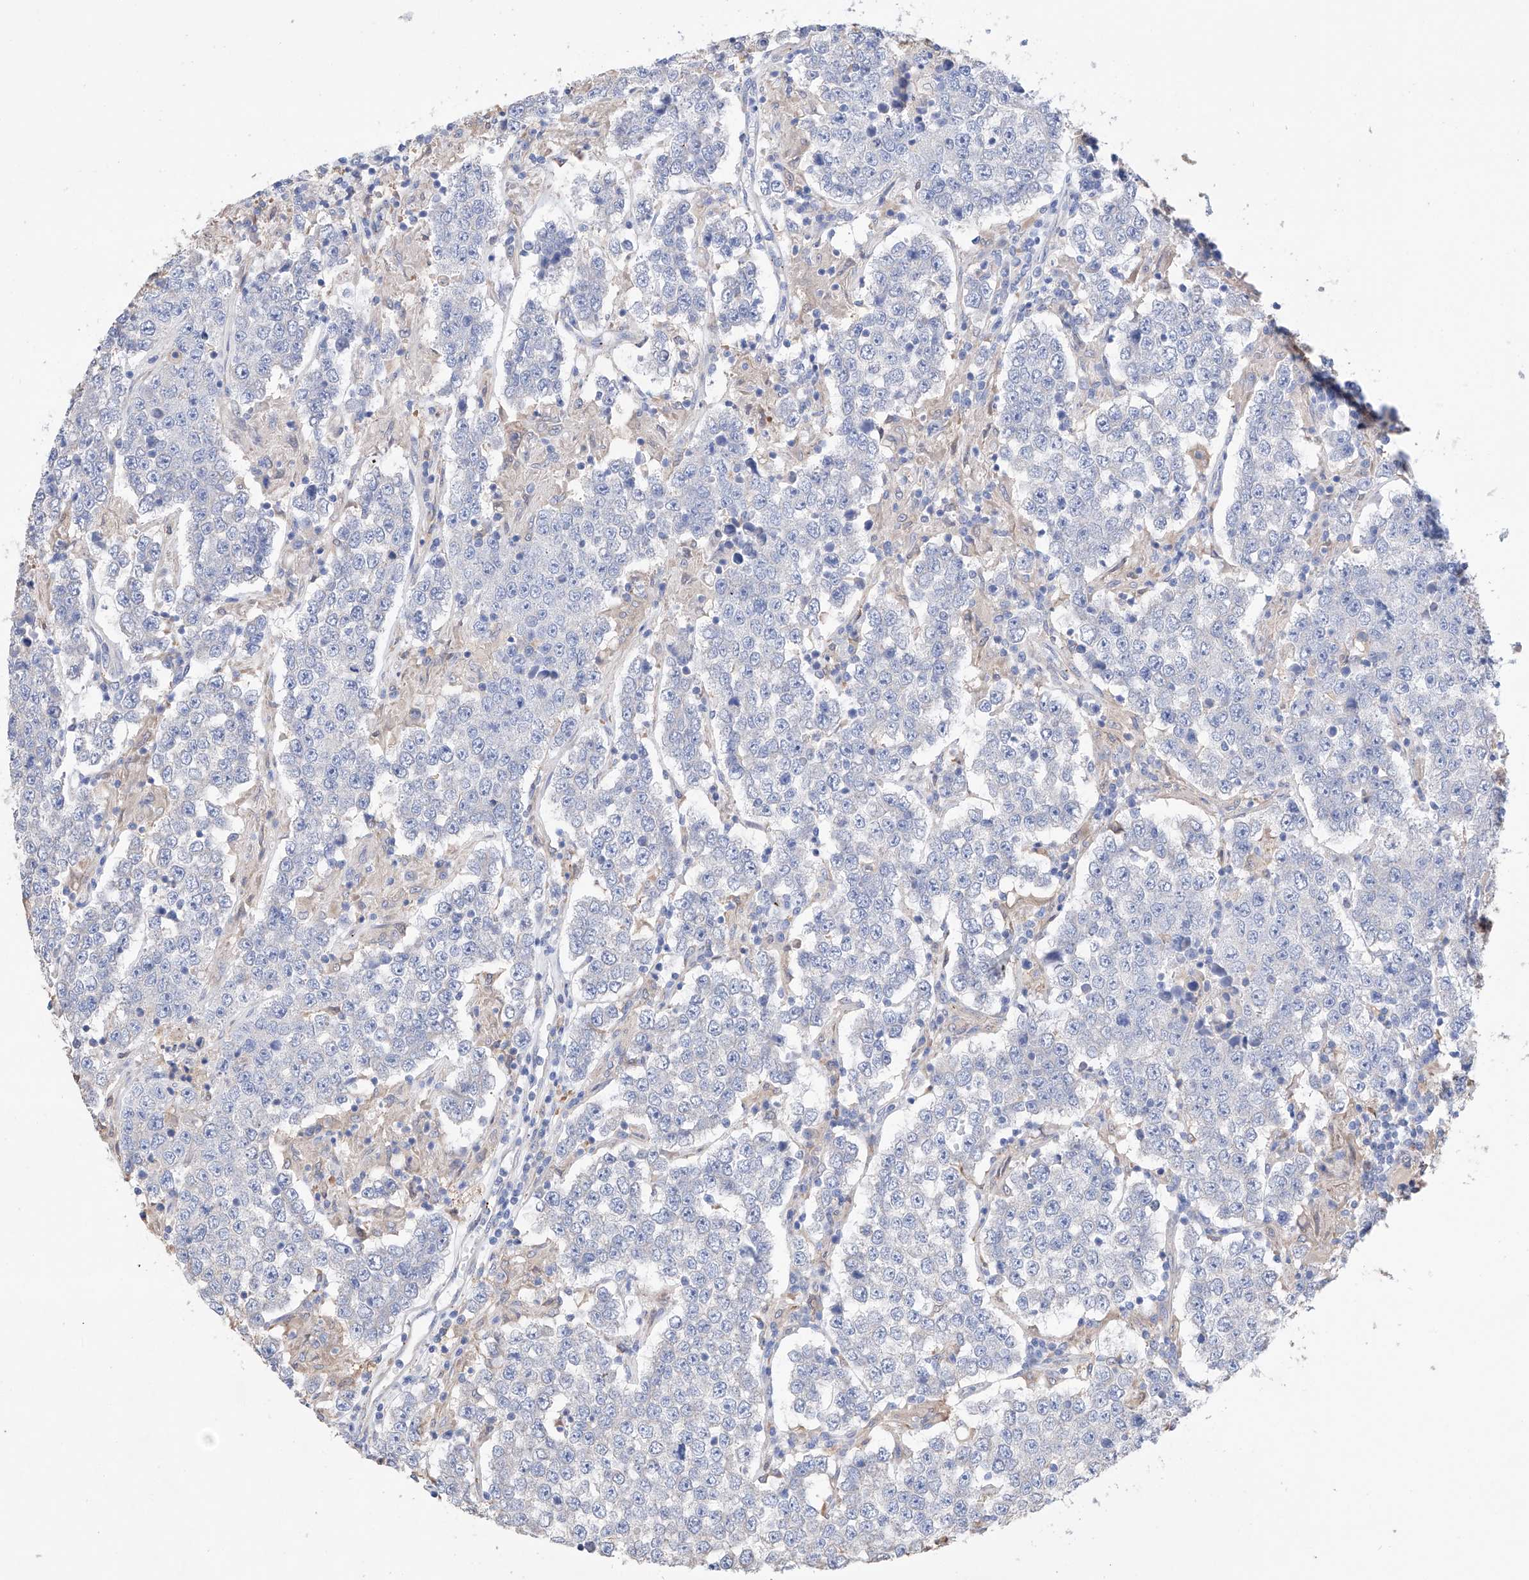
{"staining": {"intensity": "negative", "quantity": "none", "location": "none"}, "tissue": "testis cancer", "cell_type": "Tumor cells", "image_type": "cancer", "snomed": [{"axis": "morphology", "description": "Normal tissue, NOS"}, {"axis": "morphology", "description": "Urothelial carcinoma, High grade"}, {"axis": "morphology", "description": "Seminoma, NOS"}, {"axis": "morphology", "description": "Carcinoma, Embryonal, NOS"}, {"axis": "topography", "description": "Urinary bladder"}, {"axis": "topography", "description": "Testis"}], "caption": "A high-resolution photomicrograph shows IHC staining of testis cancer (seminoma), which shows no significant expression in tumor cells.", "gene": "AFG1L", "patient": {"sex": "male", "age": 41}}